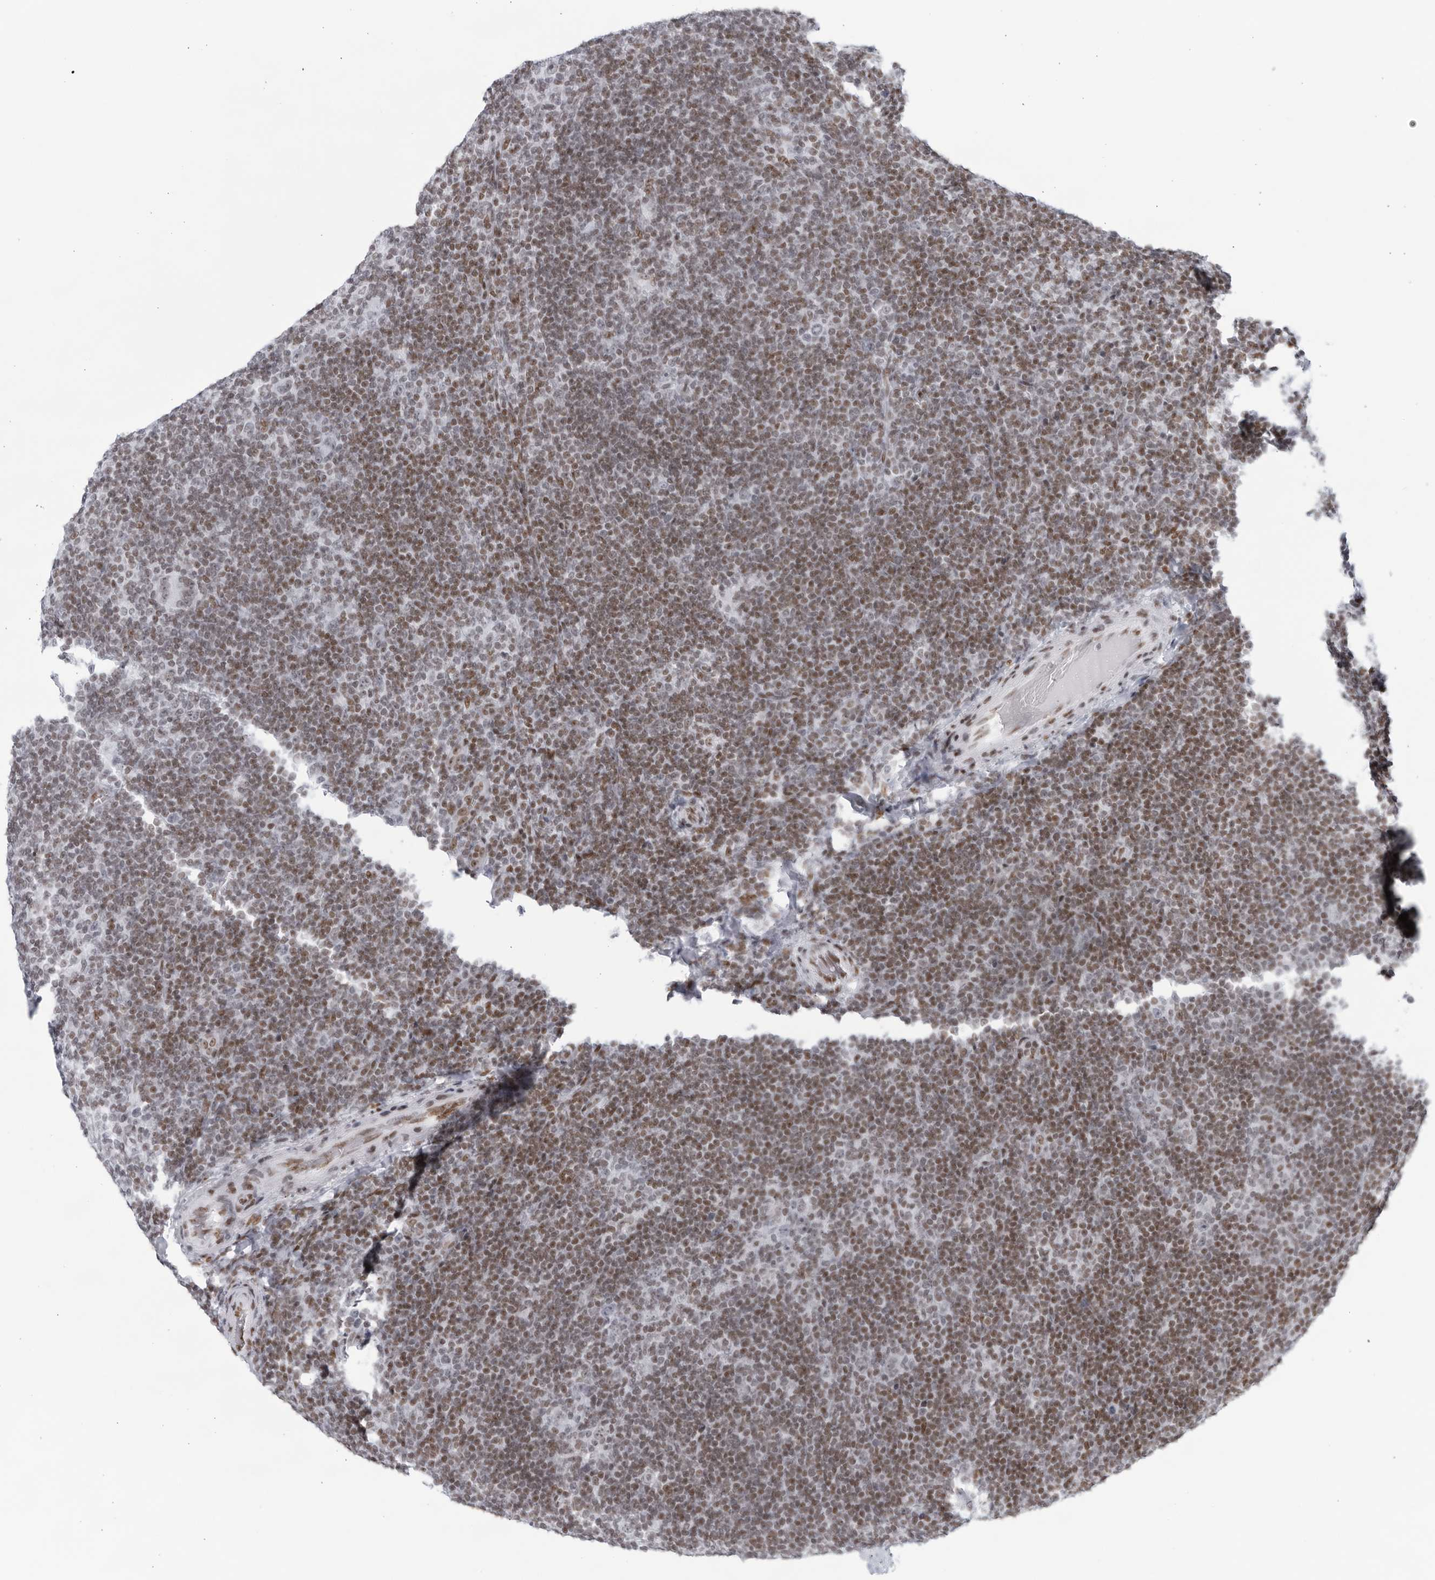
{"staining": {"intensity": "weak", "quantity": "<25%", "location": "nuclear"}, "tissue": "lymphoma", "cell_type": "Tumor cells", "image_type": "cancer", "snomed": [{"axis": "morphology", "description": "Hodgkin's disease, NOS"}, {"axis": "topography", "description": "Lymph node"}], "caption": "Immunohistochemistry (IHC) of lymphoma exhibits no staining in tumor cells.", "gene": "HP1BP3", "patient": {"sex": "female", "age": 57}}